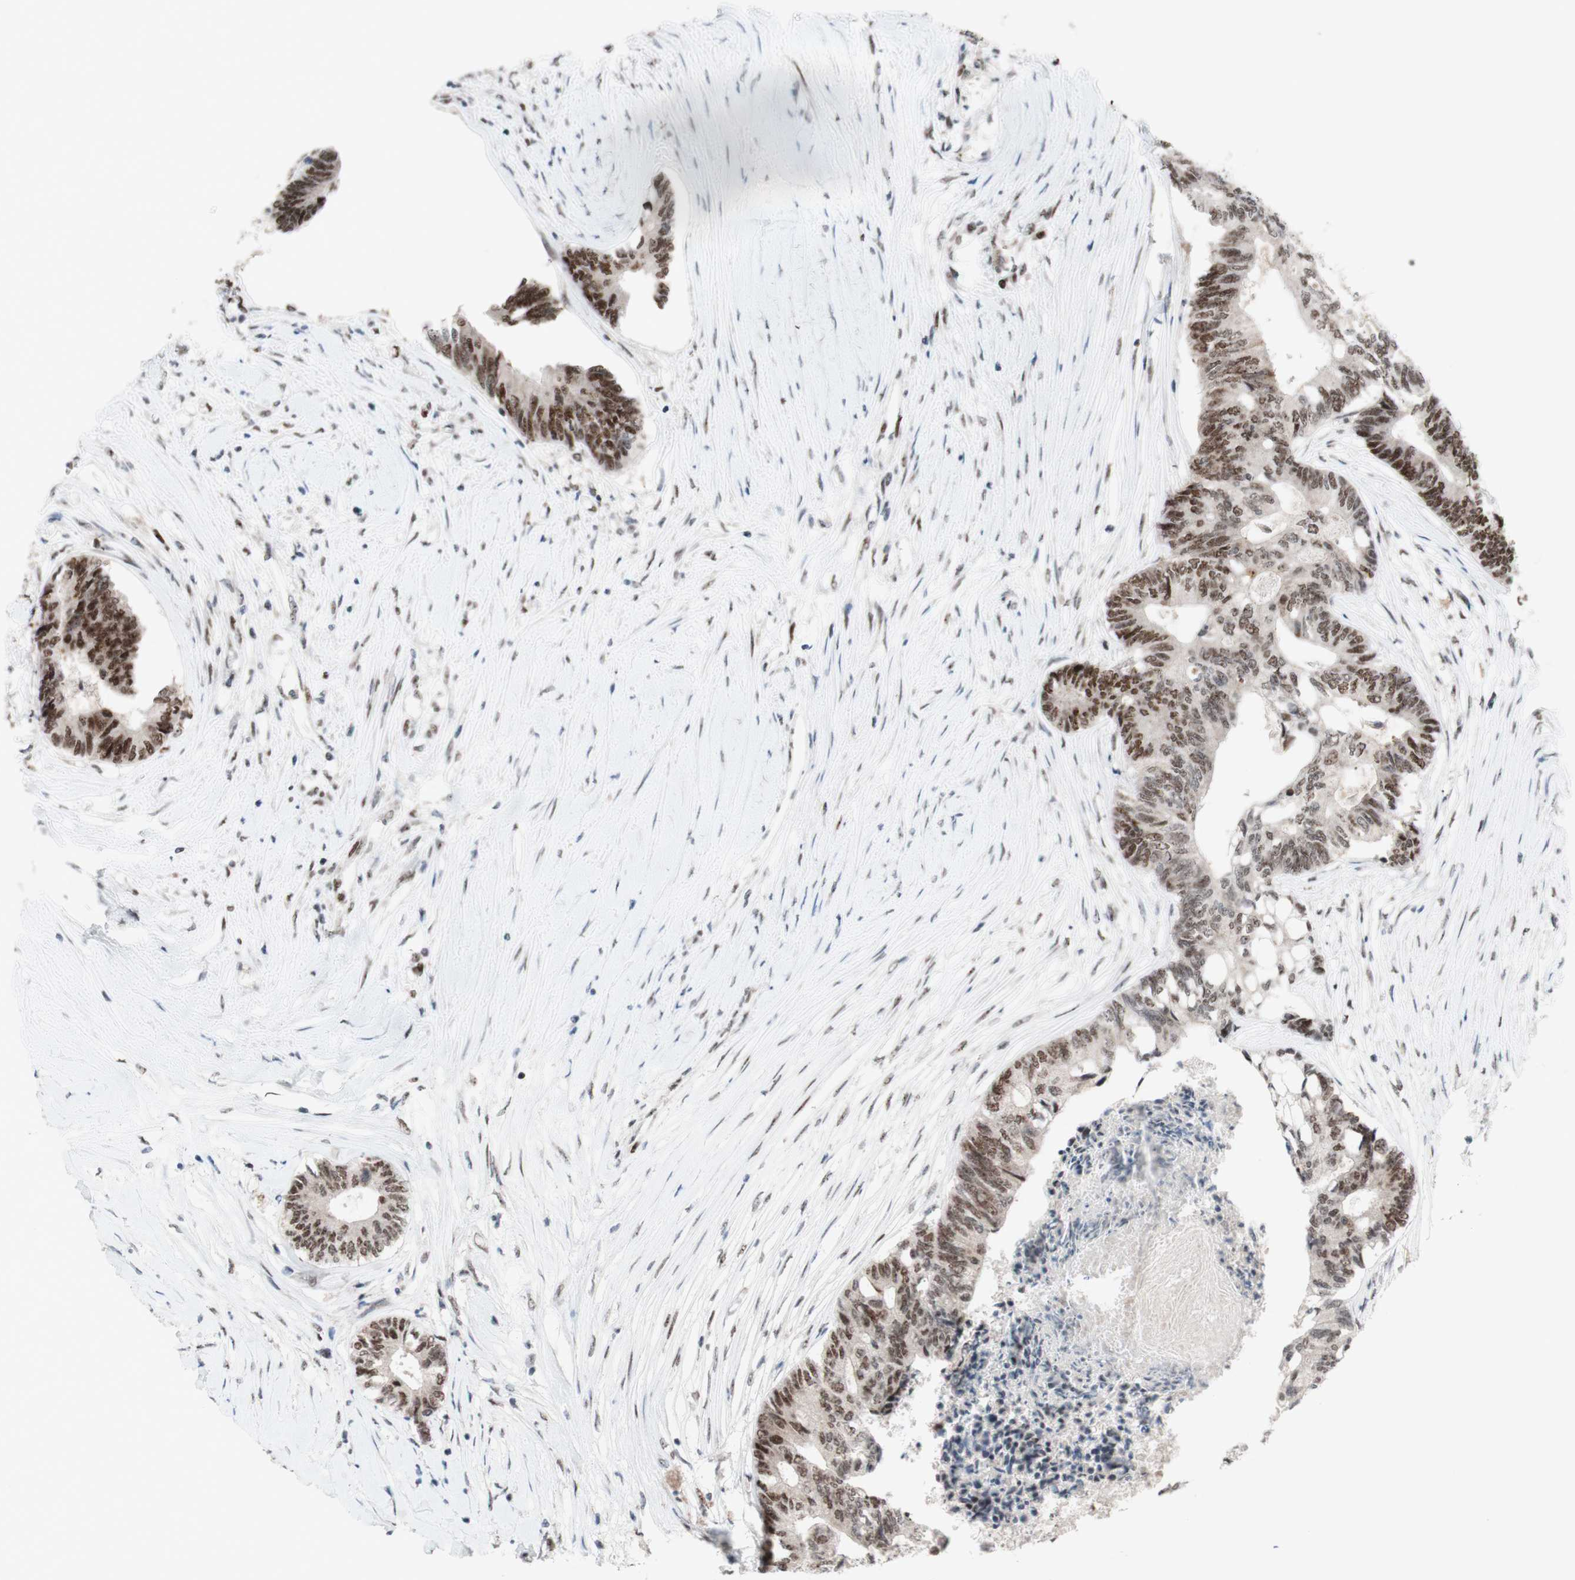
{"staining": {"intensity": "moderate", "quantity": ">75%", "location": "nuclear"}, "tissue": "colorectal cancer", "cell_type": "Tumor cells", "image_type": "cancer", "snomed": [{"axis": "morphology", "description": "Adenocarcinoma, NOS"}, {"axis": "topography", "description": "Rectum"}], "caption": "IHC of human adenocarcinoma (colorectal) exhibits medium levels of moderate nuclear staining in approximately >75% of tumor cells.", "gene": "POLR1A", "patient": {"sex": "male", "age": 63}}